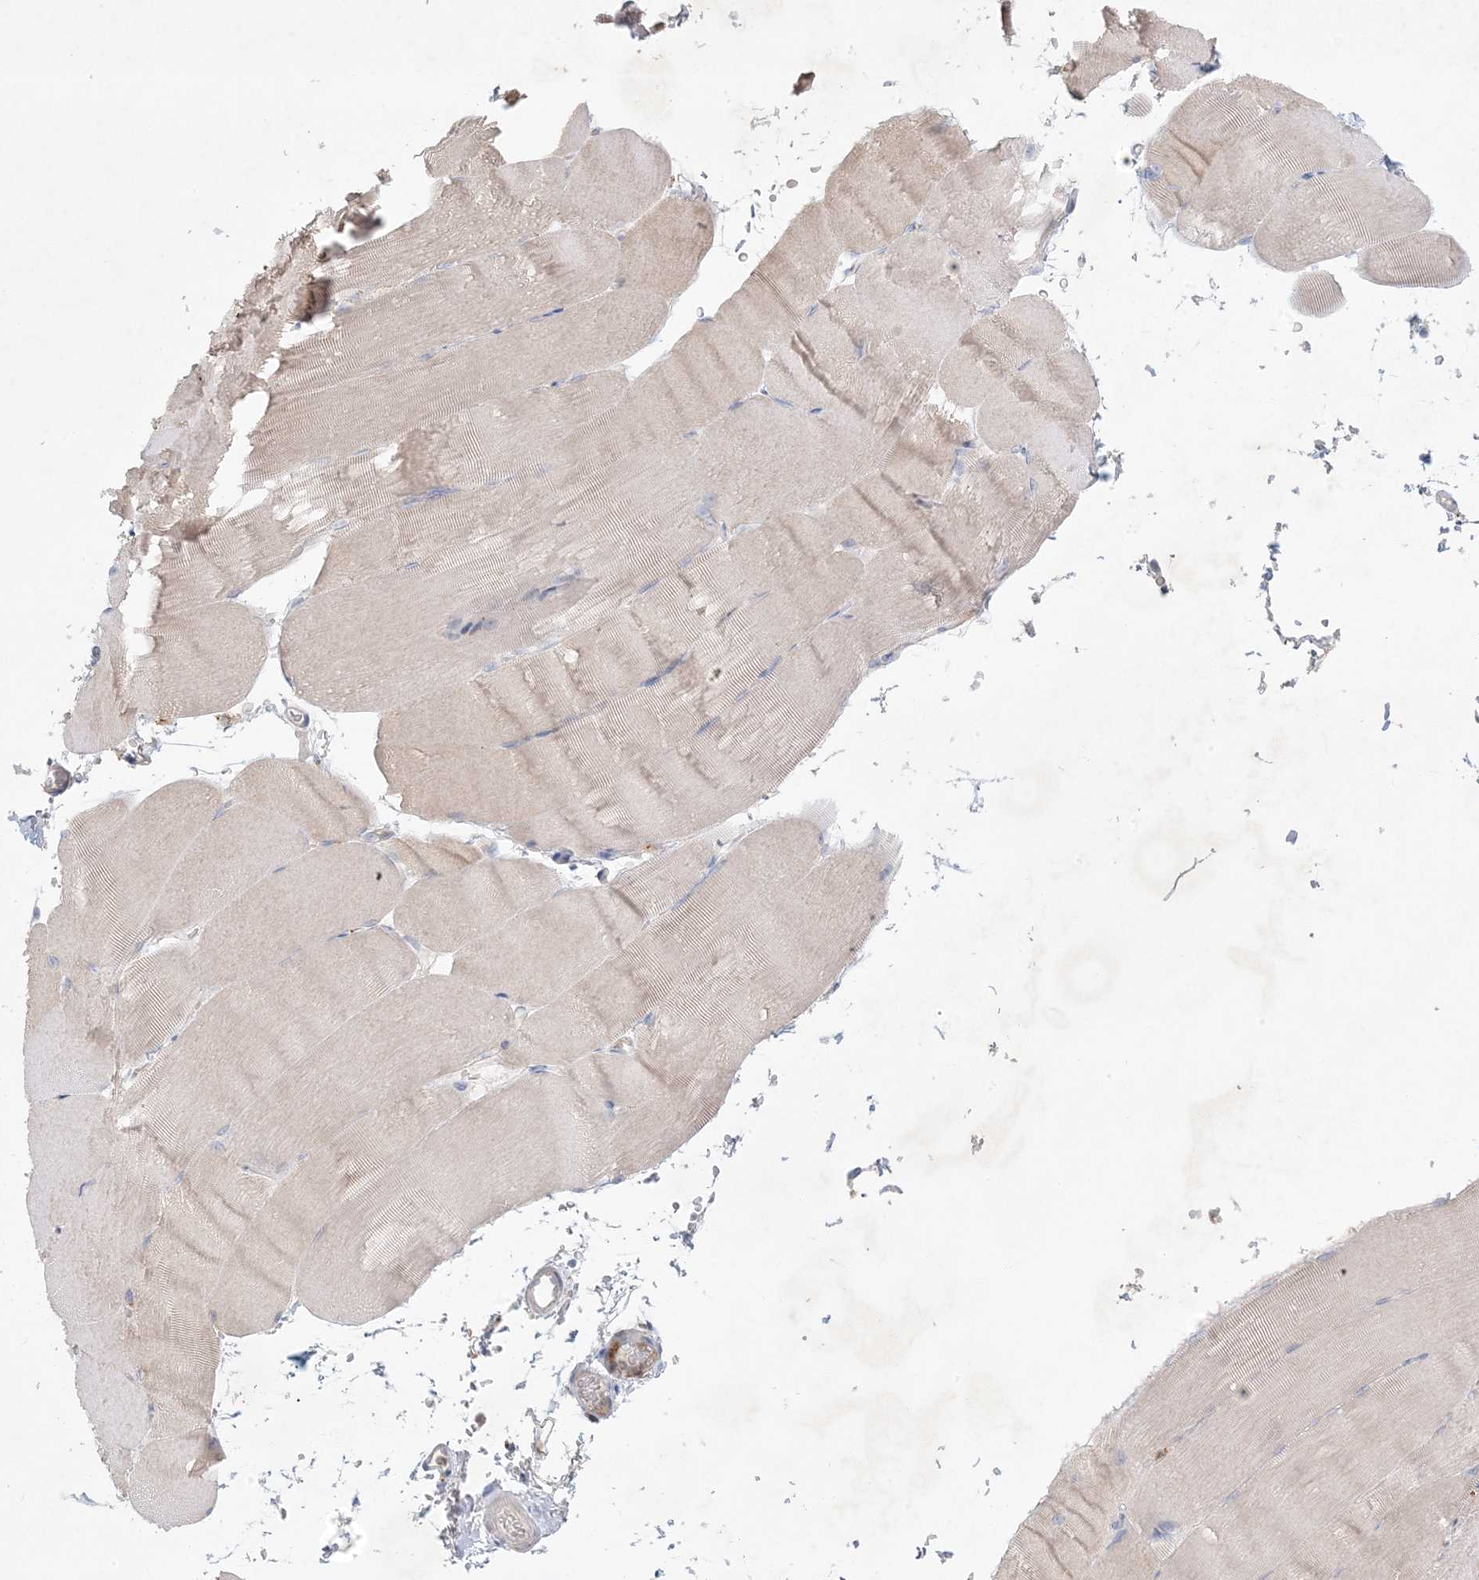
{"staining": {"intensity": "negative", "quantity": "none", "location": "none"}, "tissue": "skeletal muscle", "cell_type": "Myocytes", "image_type": "normal", "snomed": [{"axis": "morphology", "description": "Normal tissue, NOS"}, {"axis": "topography", "description": "Skeletal muscle"}, {"axis": "topography", "description": "Parathyroid gland"}], "caption": "The histopathology image demonstrates no significant expression in myocytes of skeletal muscle. (Brightfield microscopy of DAB (3,3'-diaminobenzidine) immunohistochemistry at high magnification).", "gene": "KCTD6", "patient": {"sex": "female", "age": 37}}